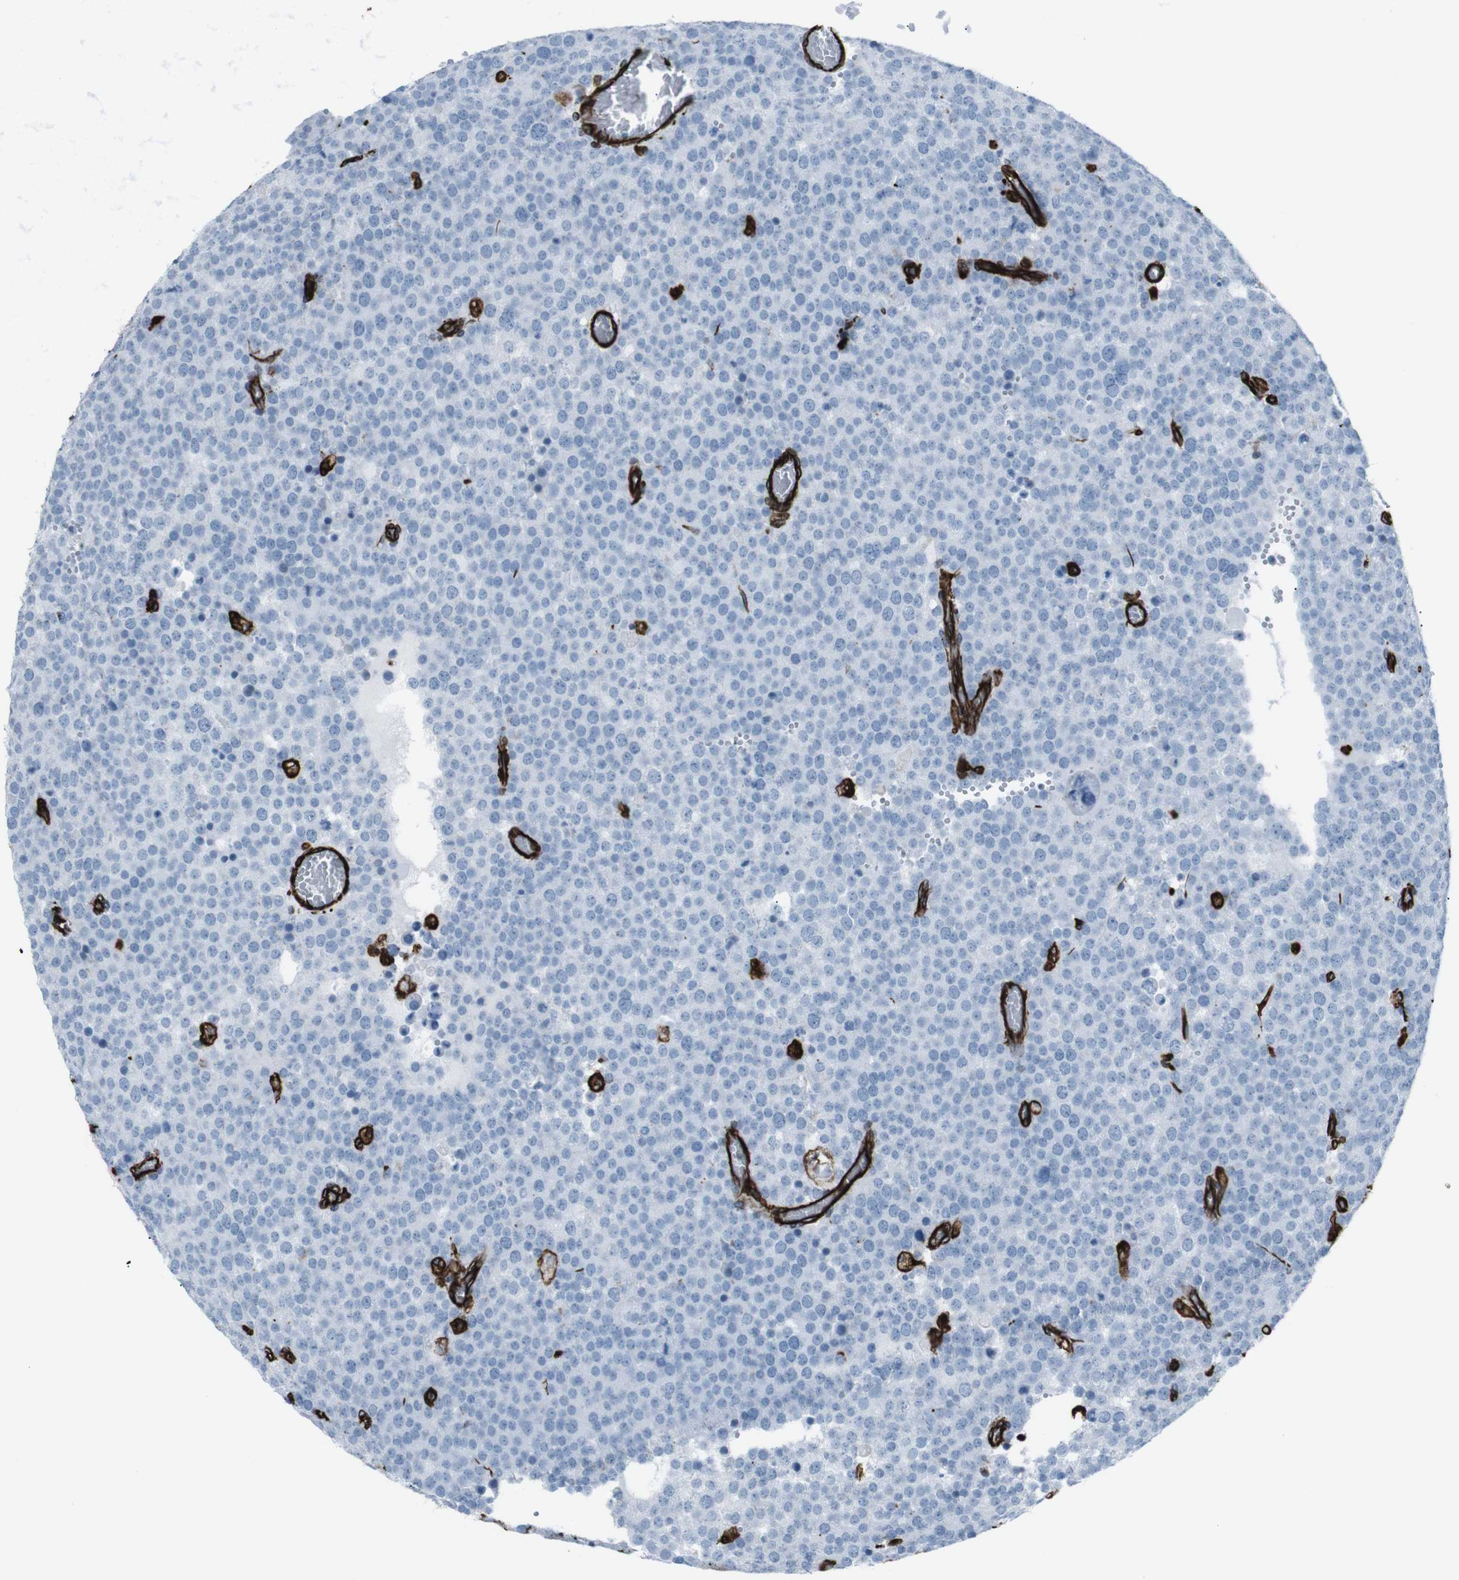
{"staining": {"intensity": "negative", "quantity": "none", "location": "none"}, "tissue": "testis cancer", "cell_type": "Tumor cells", "image_type": "cancer", "snomed": [{"axis": "morphology", "description": "Normal tissue, NOS"}, {"axis": "morphology", "description": "Seminoma, NOS"}, {"axis": "topography", "description": "Testis"}], "caption": "Photomicrograph shows no protein positivity in tumor cells of testis seminoma tissue.", "gene": "ZDHHC6", "patient": {"sex": "male", "age": 71}}